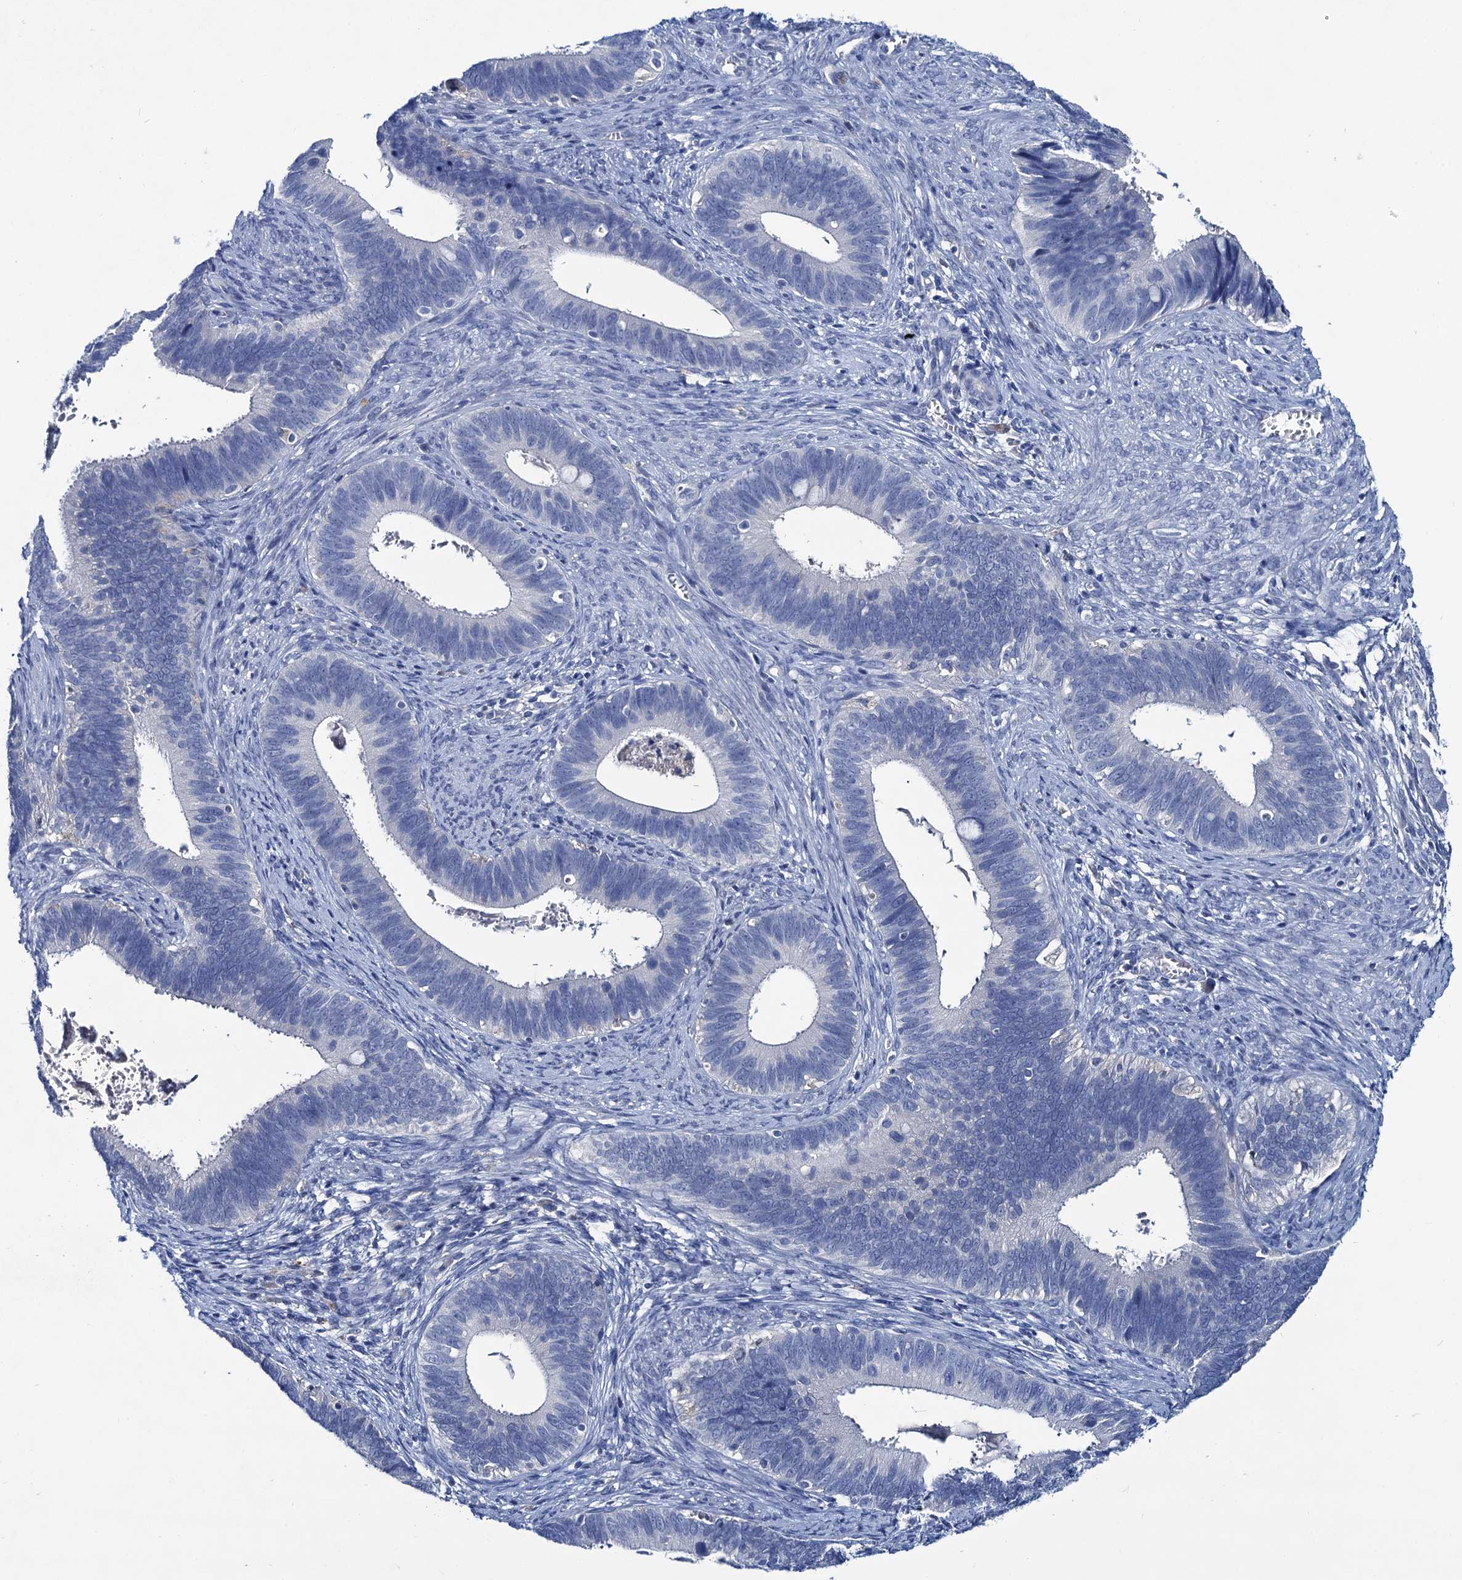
{"staining": {"intensity": "negative", "quantity": "none", "location": "none"}, "tissue": "cervical cancer", "cell_type": "Tumor cells", "image_type": "cancer", "snomed": [{"axis": "morphology", "description": "Adenocarcinoma, NOS"}, {"axis": "topography", "description": "Cervix"}], "caption": "This micrograph is of cervical cancer (adenocarcinoma) stained with immunohistochemistry to label a protein in brown with the nuclei are counter-stained blue. There is no expression in tumor cells. (Immunohistochemistry (ihc), brightfield microscopy, high magnification).", "gene": "RTKN2", "patient": {"sex": "female", "age": 42}}